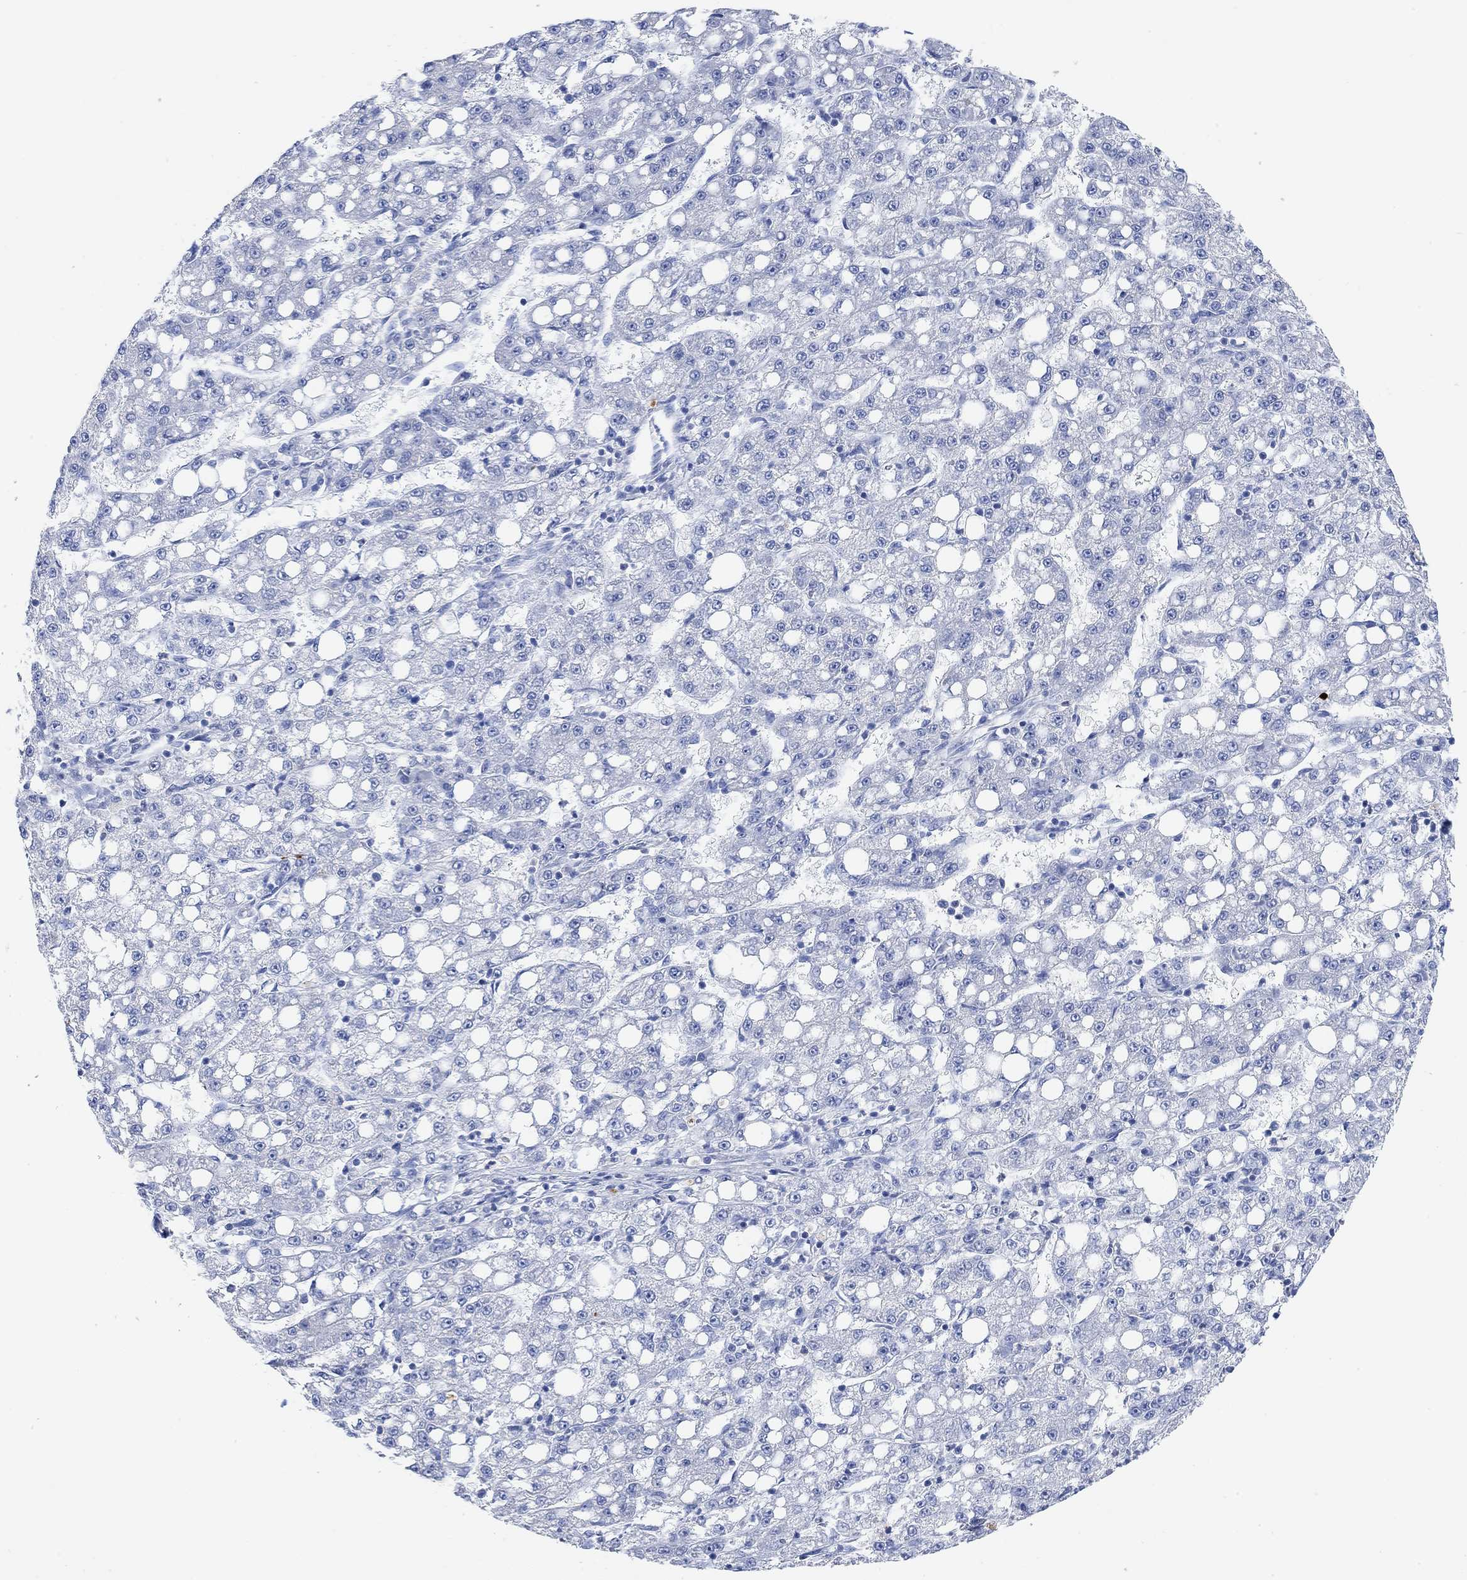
{"staining": {"intensity": "negative", "quantity": "none", "location": "none"}, "tissue": "liver cancer", "cell_type": "Tumor cells", "image_type": "cancer", "snomed": [{"axis": "morphology", "description": "Carcinoma, Hepatocellular, NOS"}, {"axis": "topography", "description": "Liver"}], "caption": "Protein analysis of liver cancer (hepatocellular carcinoma) reveals no significant staining in tumor cells. The staining was performed using DAB to visualize the protein expression in brown, while the nuclei were stained in blue with hematoxylin (Magnification: 20x).", "gene": "VAT1L", "patient": {"sex": "female", "age": 65}}